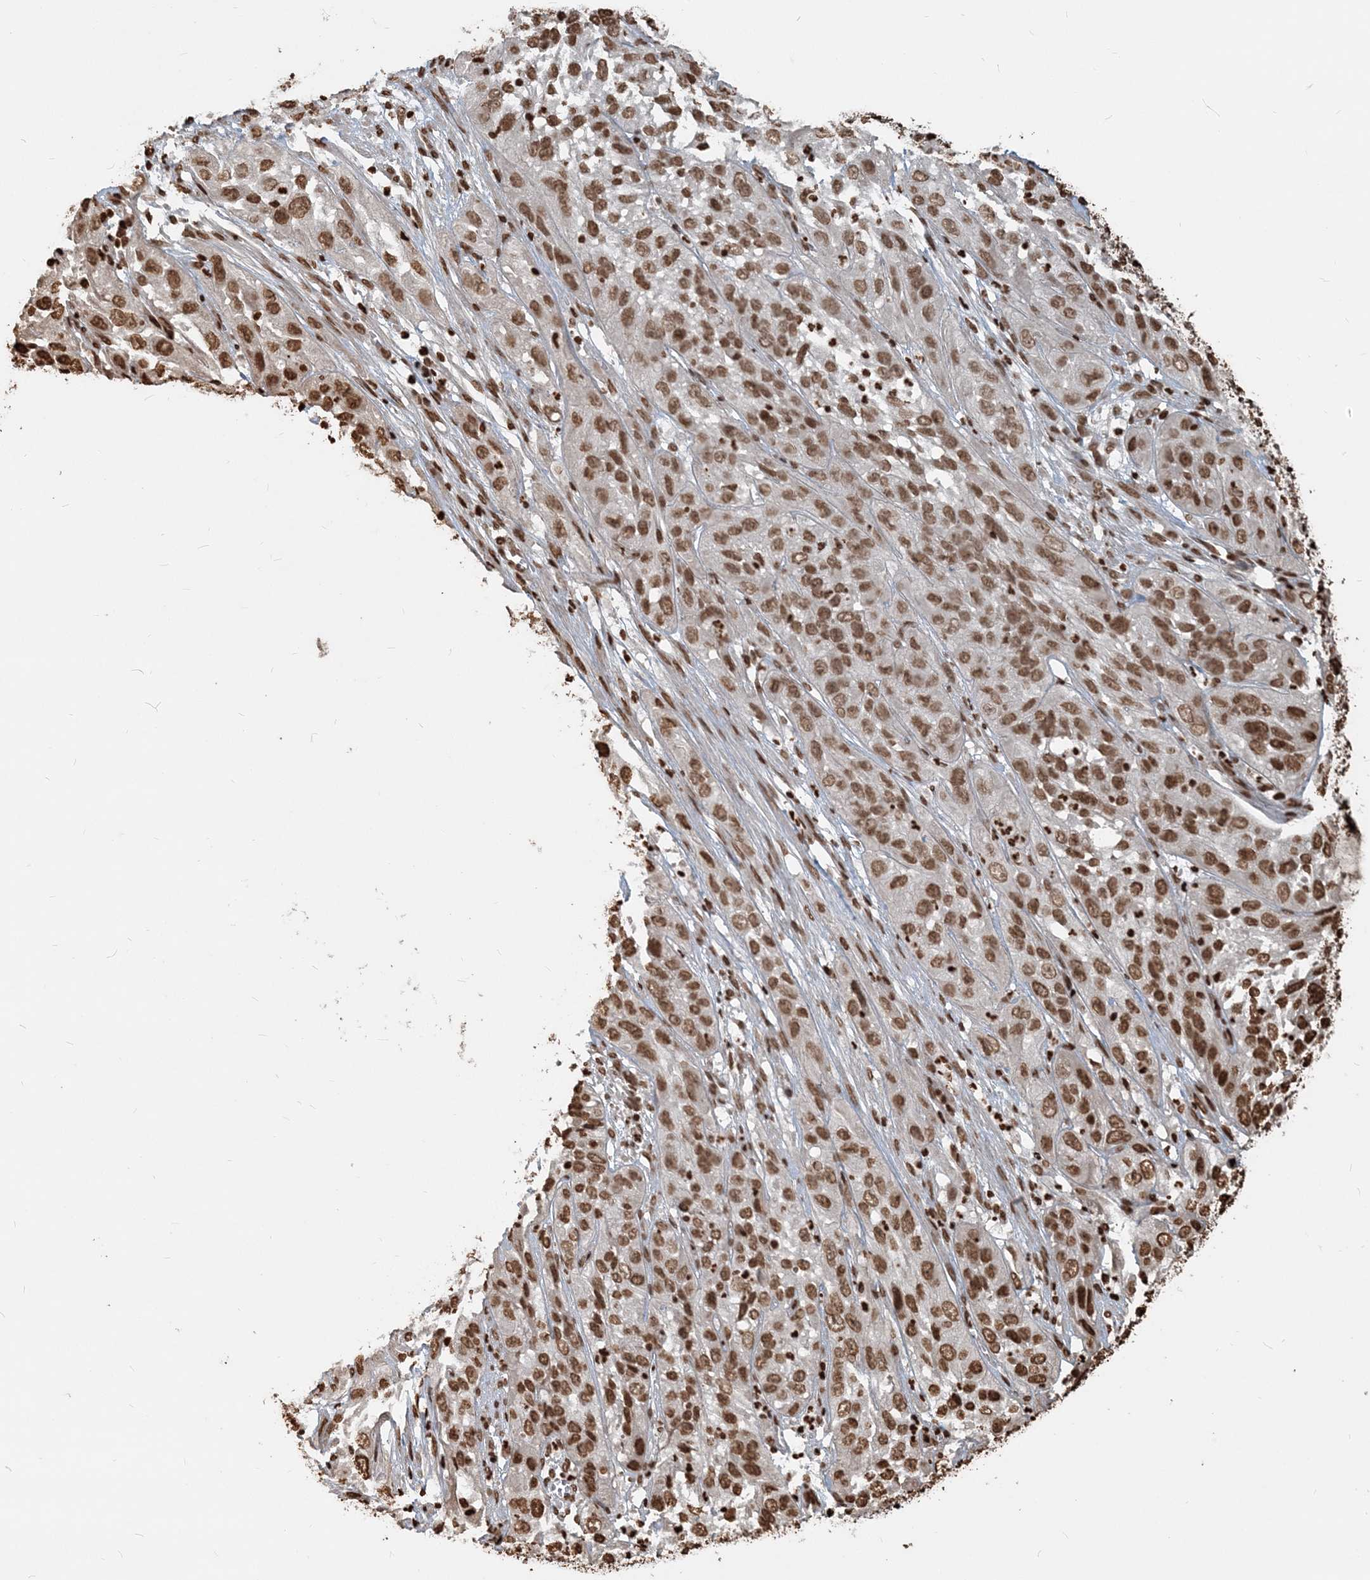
{"staining": {"intensity": "moderate", "quantity": ">75%", "location": "nuclear"}, "tissue": "cervical cancer", "cell_type": "Tumor cells", "image_type": "cancer", "snomed": [{"axis": "morphology", "description": "Squamous cell carcinoma, NOS"}, {"axis": "topography", "description": "Cervix"}], "caption": "Moderate nuclear protein positivity is seen in approximately >75% of tumor cells in cervical cancer (squamous cell carcinoma). (DAB = brown stain, brightfield microscopy at high magnification).", "gene": "H3-3B", "patient": {"sex": "female", "age": 32}}